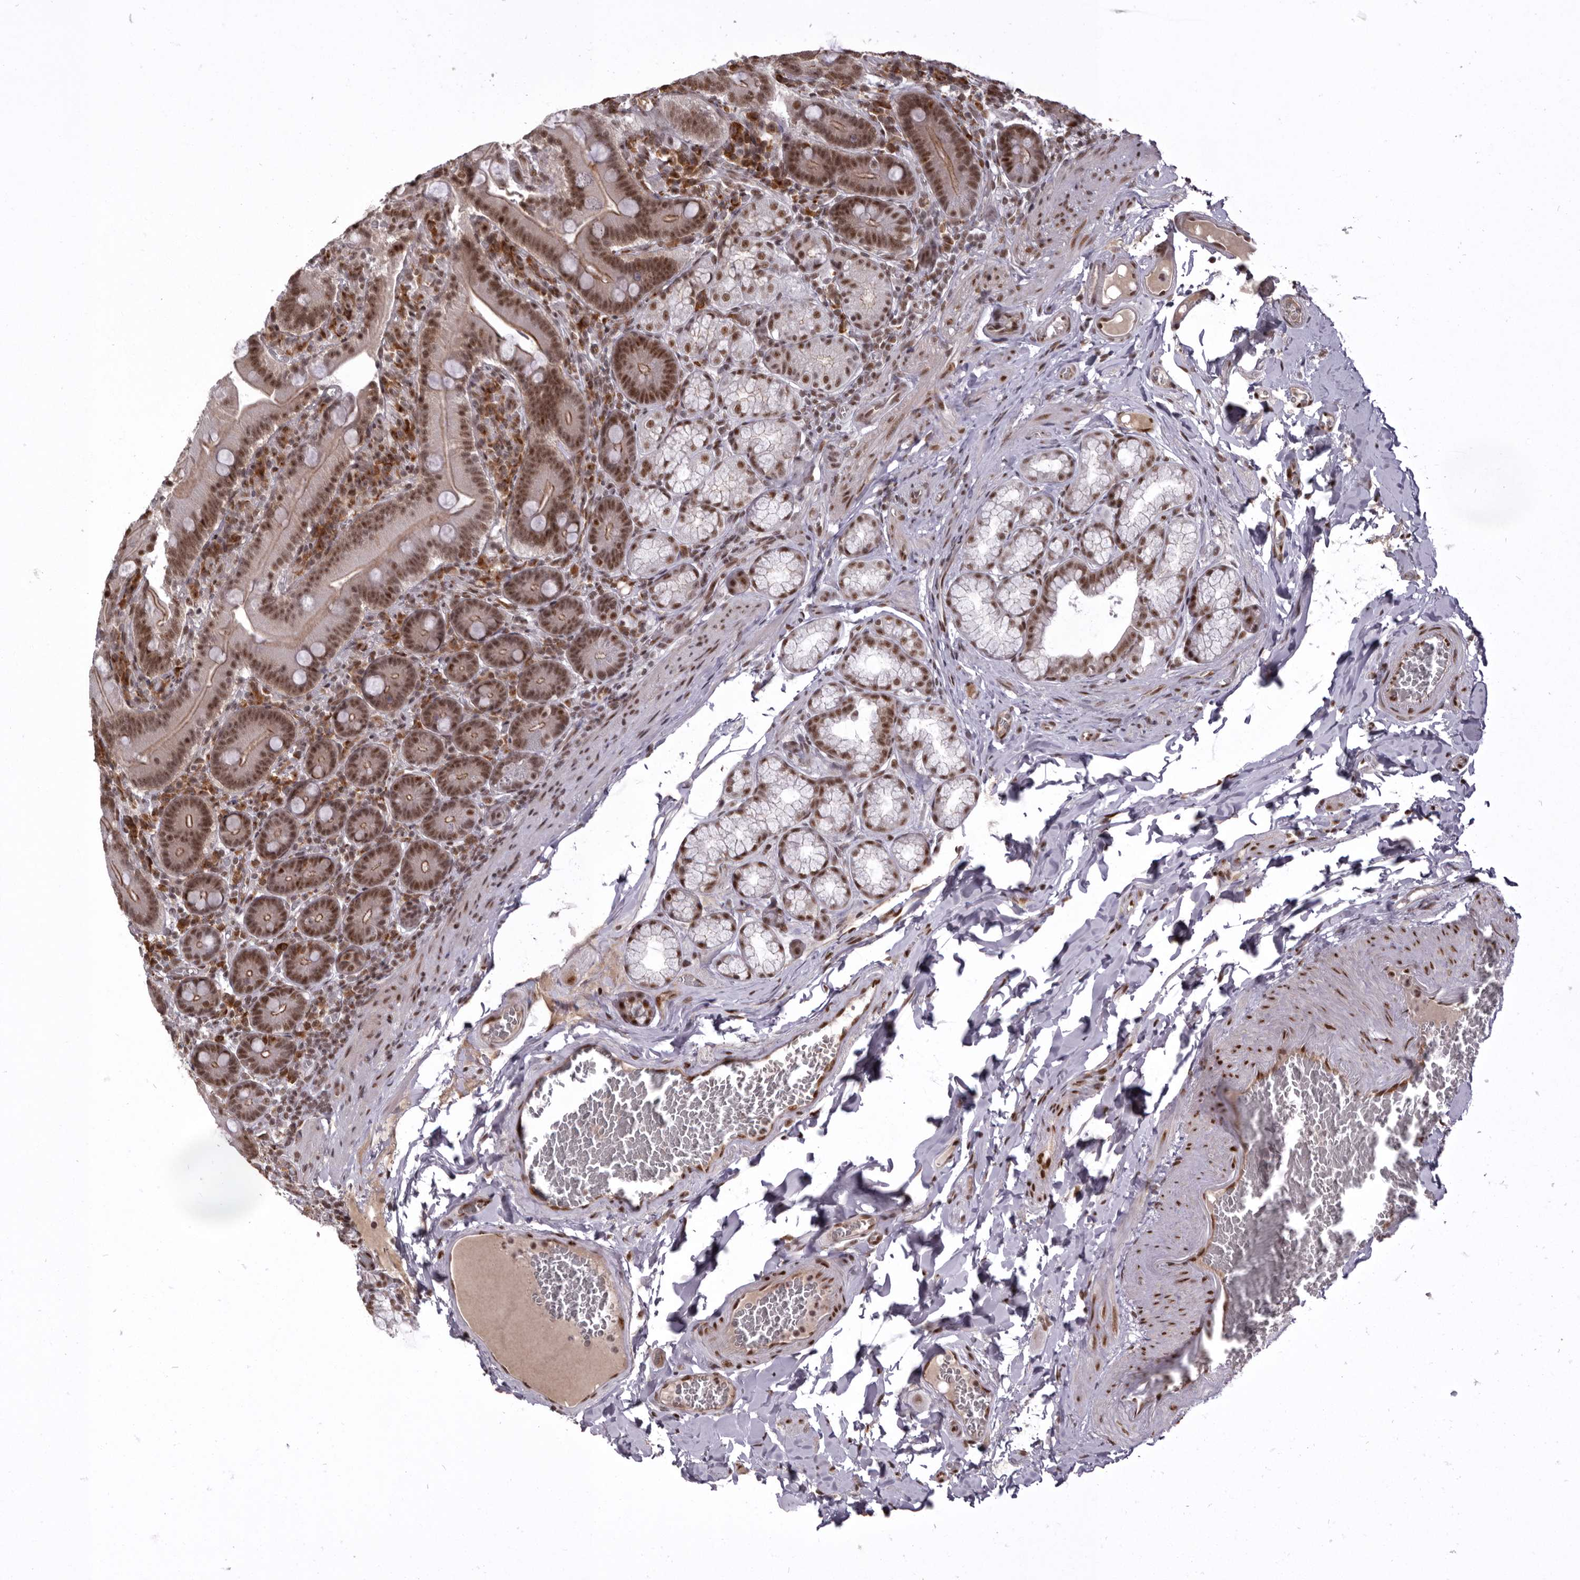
{"staining": {"intensity": "strong", "quantity": ">75%", "location": "nuclear"}, "tissue": "duodenum", "cell_type": "Glandular cells", "image_type": "normal", "snomed": [{"axis": "morphology", "description": "Normal tissue, NOS"}, {"axis": "topography", "description": "Duodenum"}], "caption": "The photomicrograph reveals staining of unremarkable duodenum, revealing strong nuclear protein expression (brown color) within glandular cells.", "gene": "CHTOP", "patient": {"sex": "female", "age": 62}}